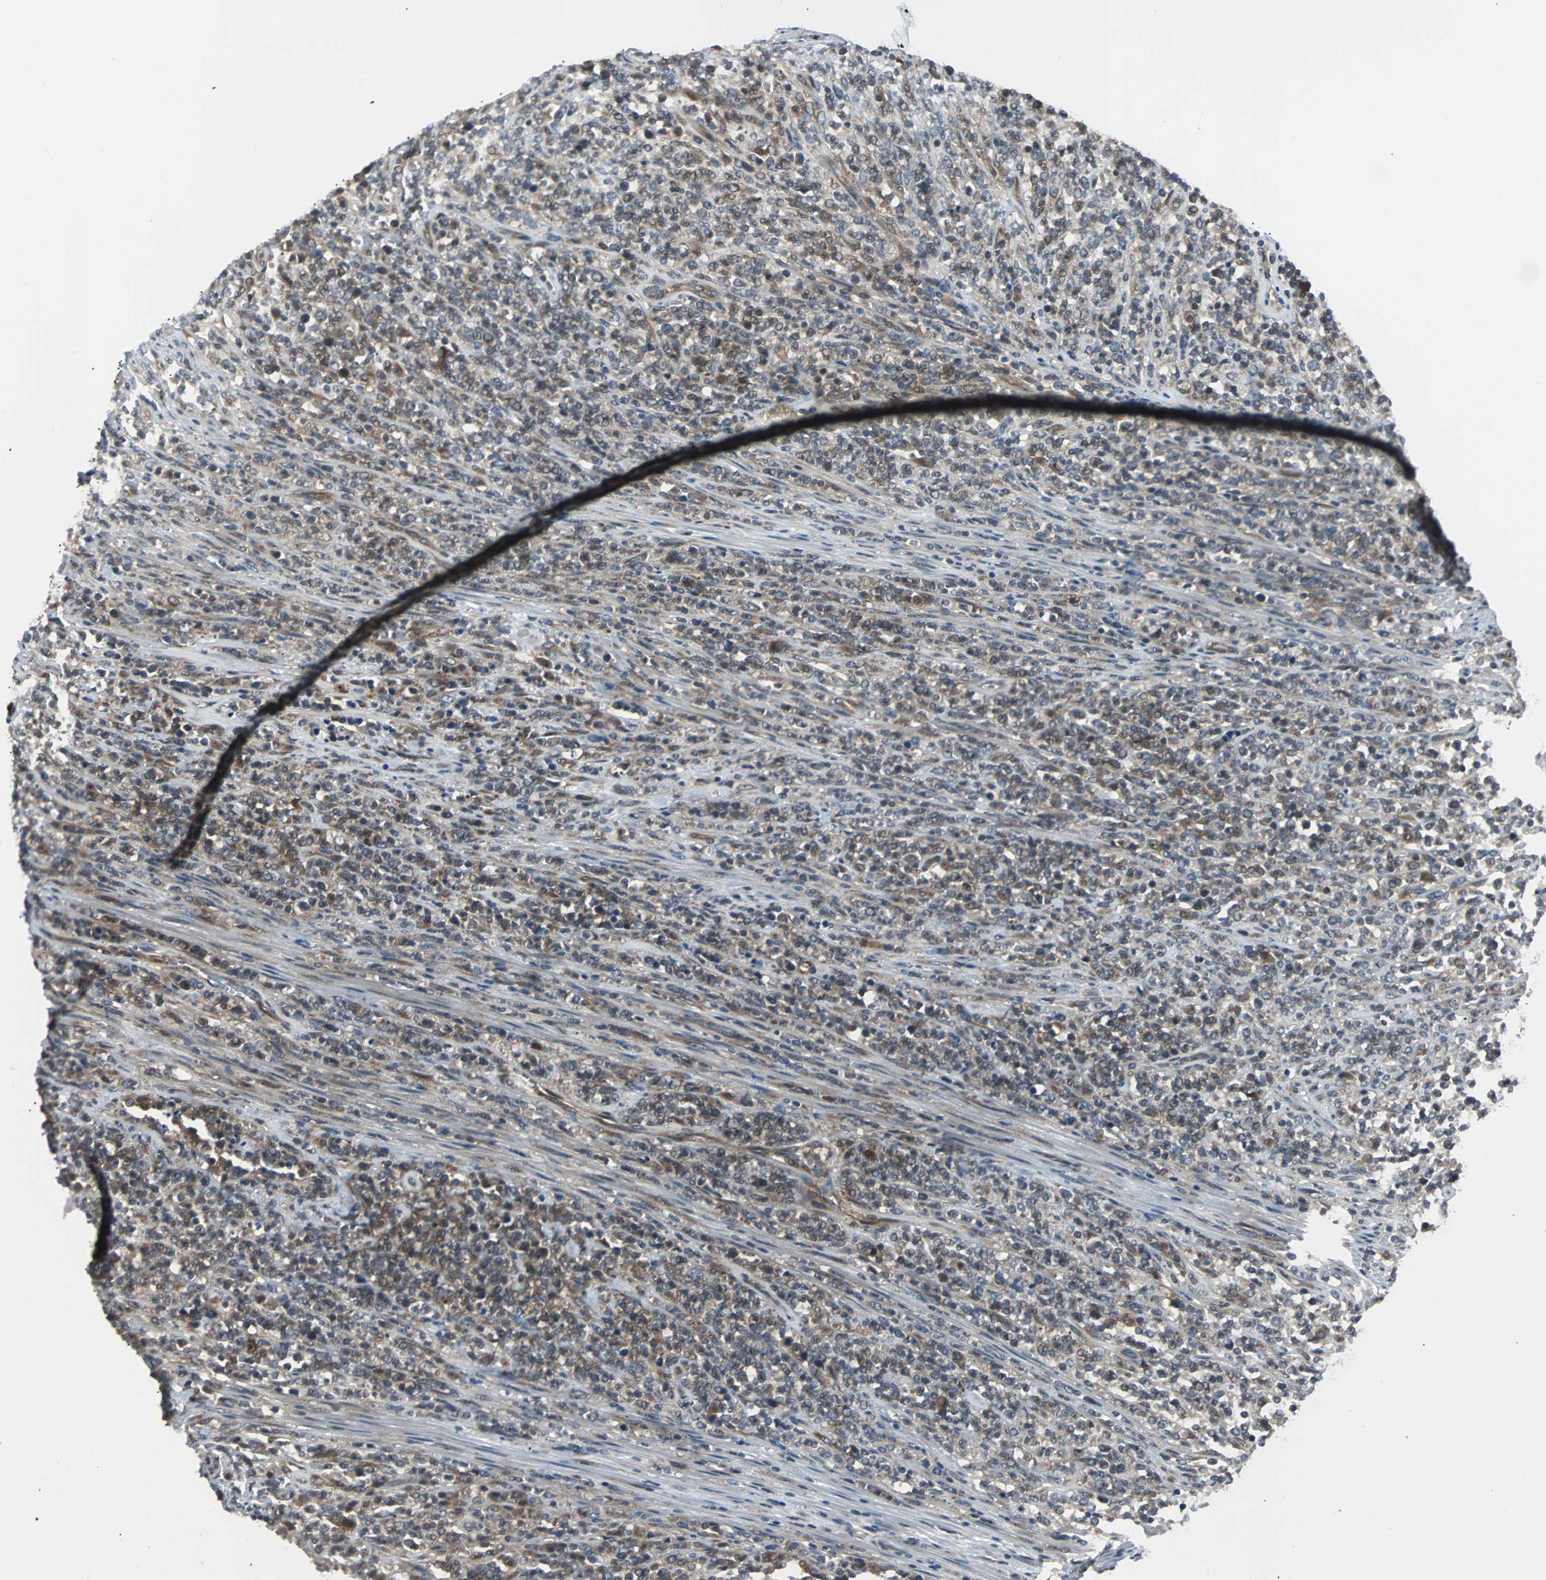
{"staining": {"intensity": "moderate", "quantity": "<25%", "location": "cytoplasmic/membranous"}, "tissue": "lymphoma", "cell_type": "Tumor cells", "image_type": "cancer", "snomed": [{"axis": "morphology", "description": "Malignant lymphoma, non-Hodgkin's type, High grade"}, {"axis": "topography", "description": "Soft tissue"}], "caption": "IHC micrograph of lymphoma stained for a protein (brown), which shows low levels of moderate cytoplasmic/membranous positivity in approximately <25% of tumor cells.", "gene": "ARF1", "patient": {"sex": "male", "age": 18}}